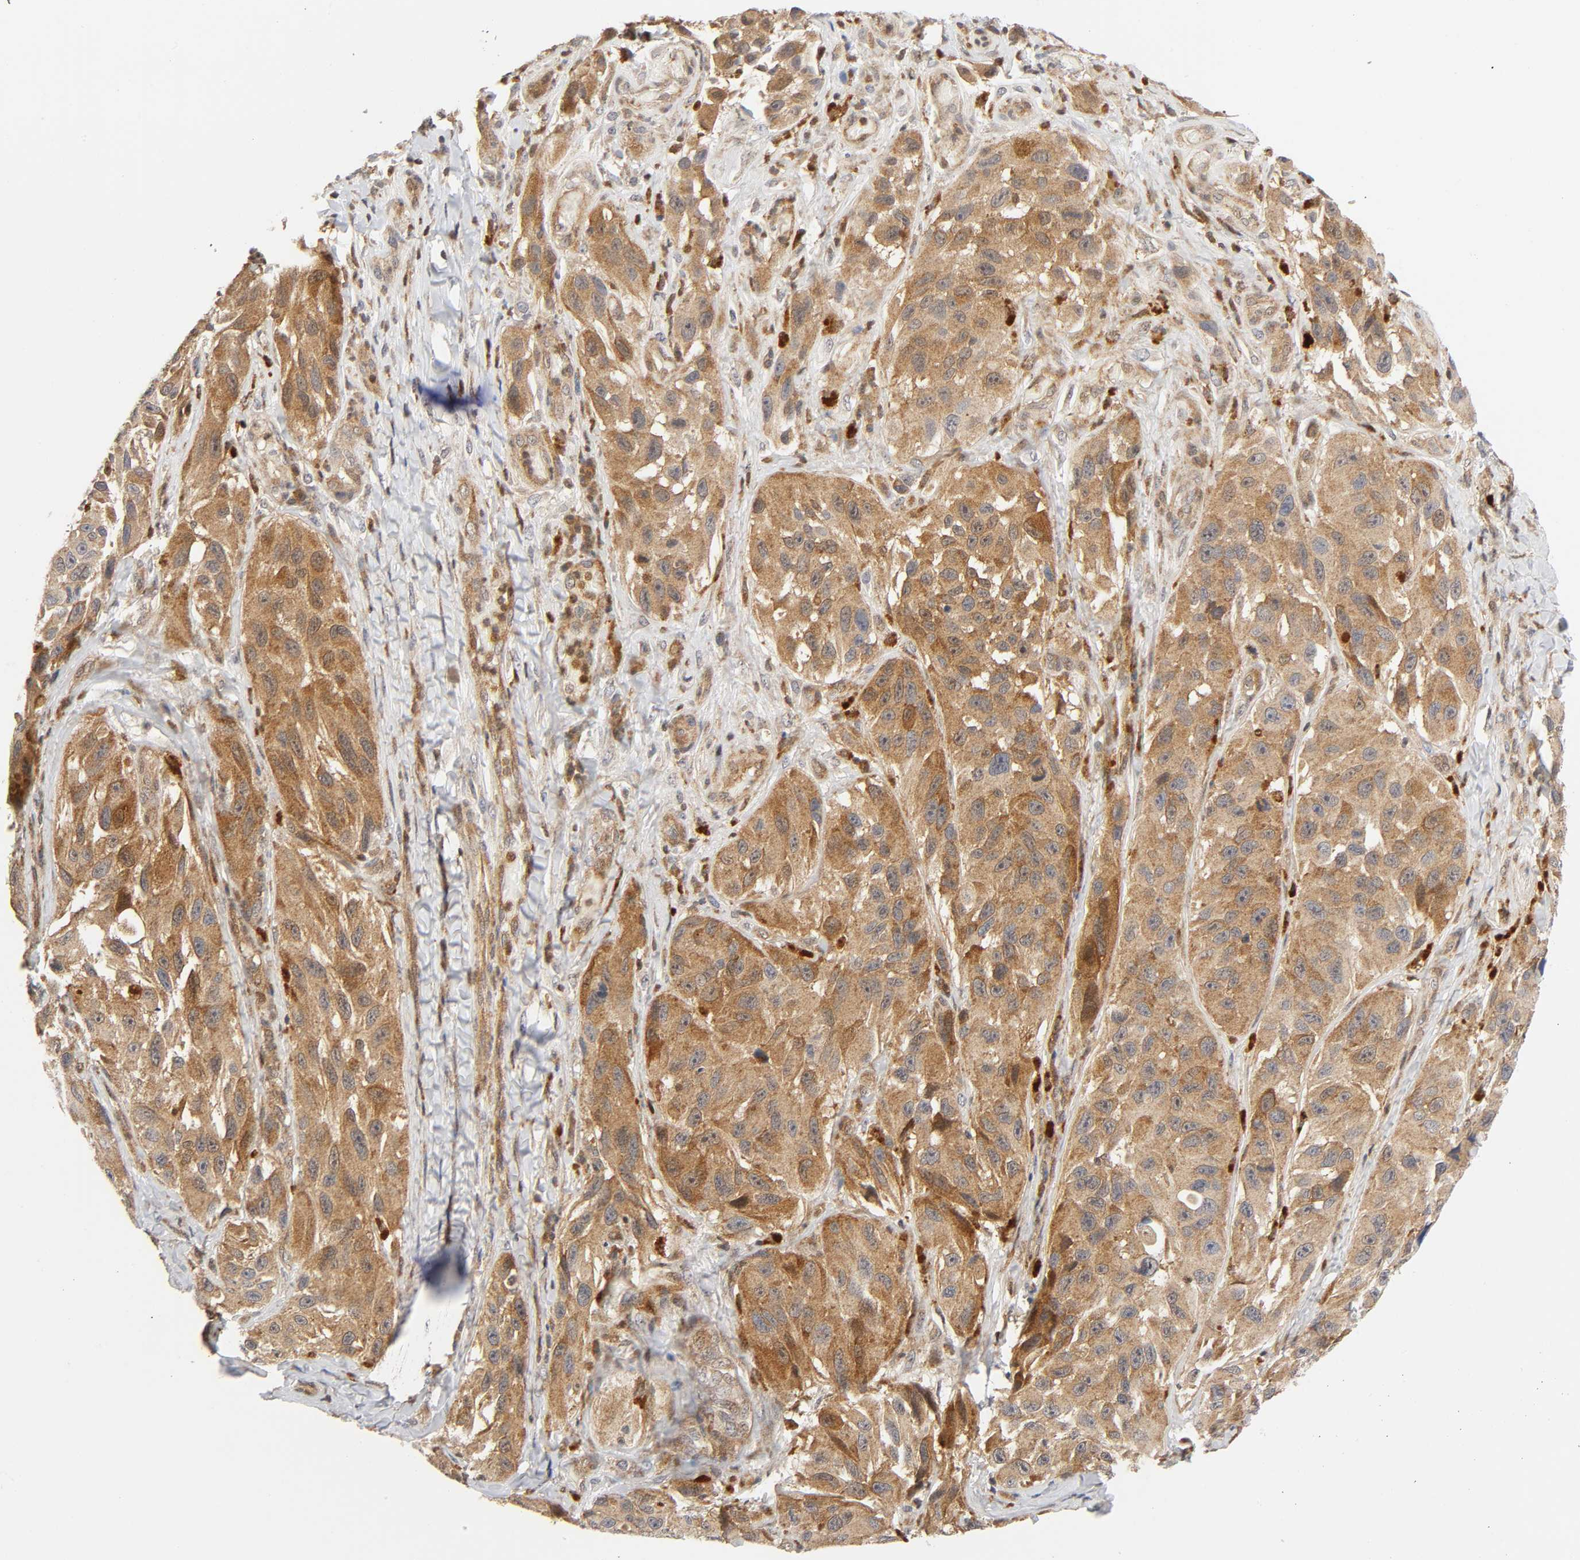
{"staining": {"intensity": "moderate", "quantity": ">75%", "location": "cytoplasmic/membranous"}, "tissue": "melanoma", "cell_type": "Tumor cells", "image_type": "cancer", "snomed": [{"axis": "morphology", "description": "Malignant melanoma, NOS"}, {"axis": "topography", "description": "Skin"}], "caption": "Melanoma stained with immunohistochemistry reveals moderate cytoplasmic/membranous expression in about >75% of tumor cells.", "gene": "CASP9", "patient": {"sex": "female", "age": 73}}